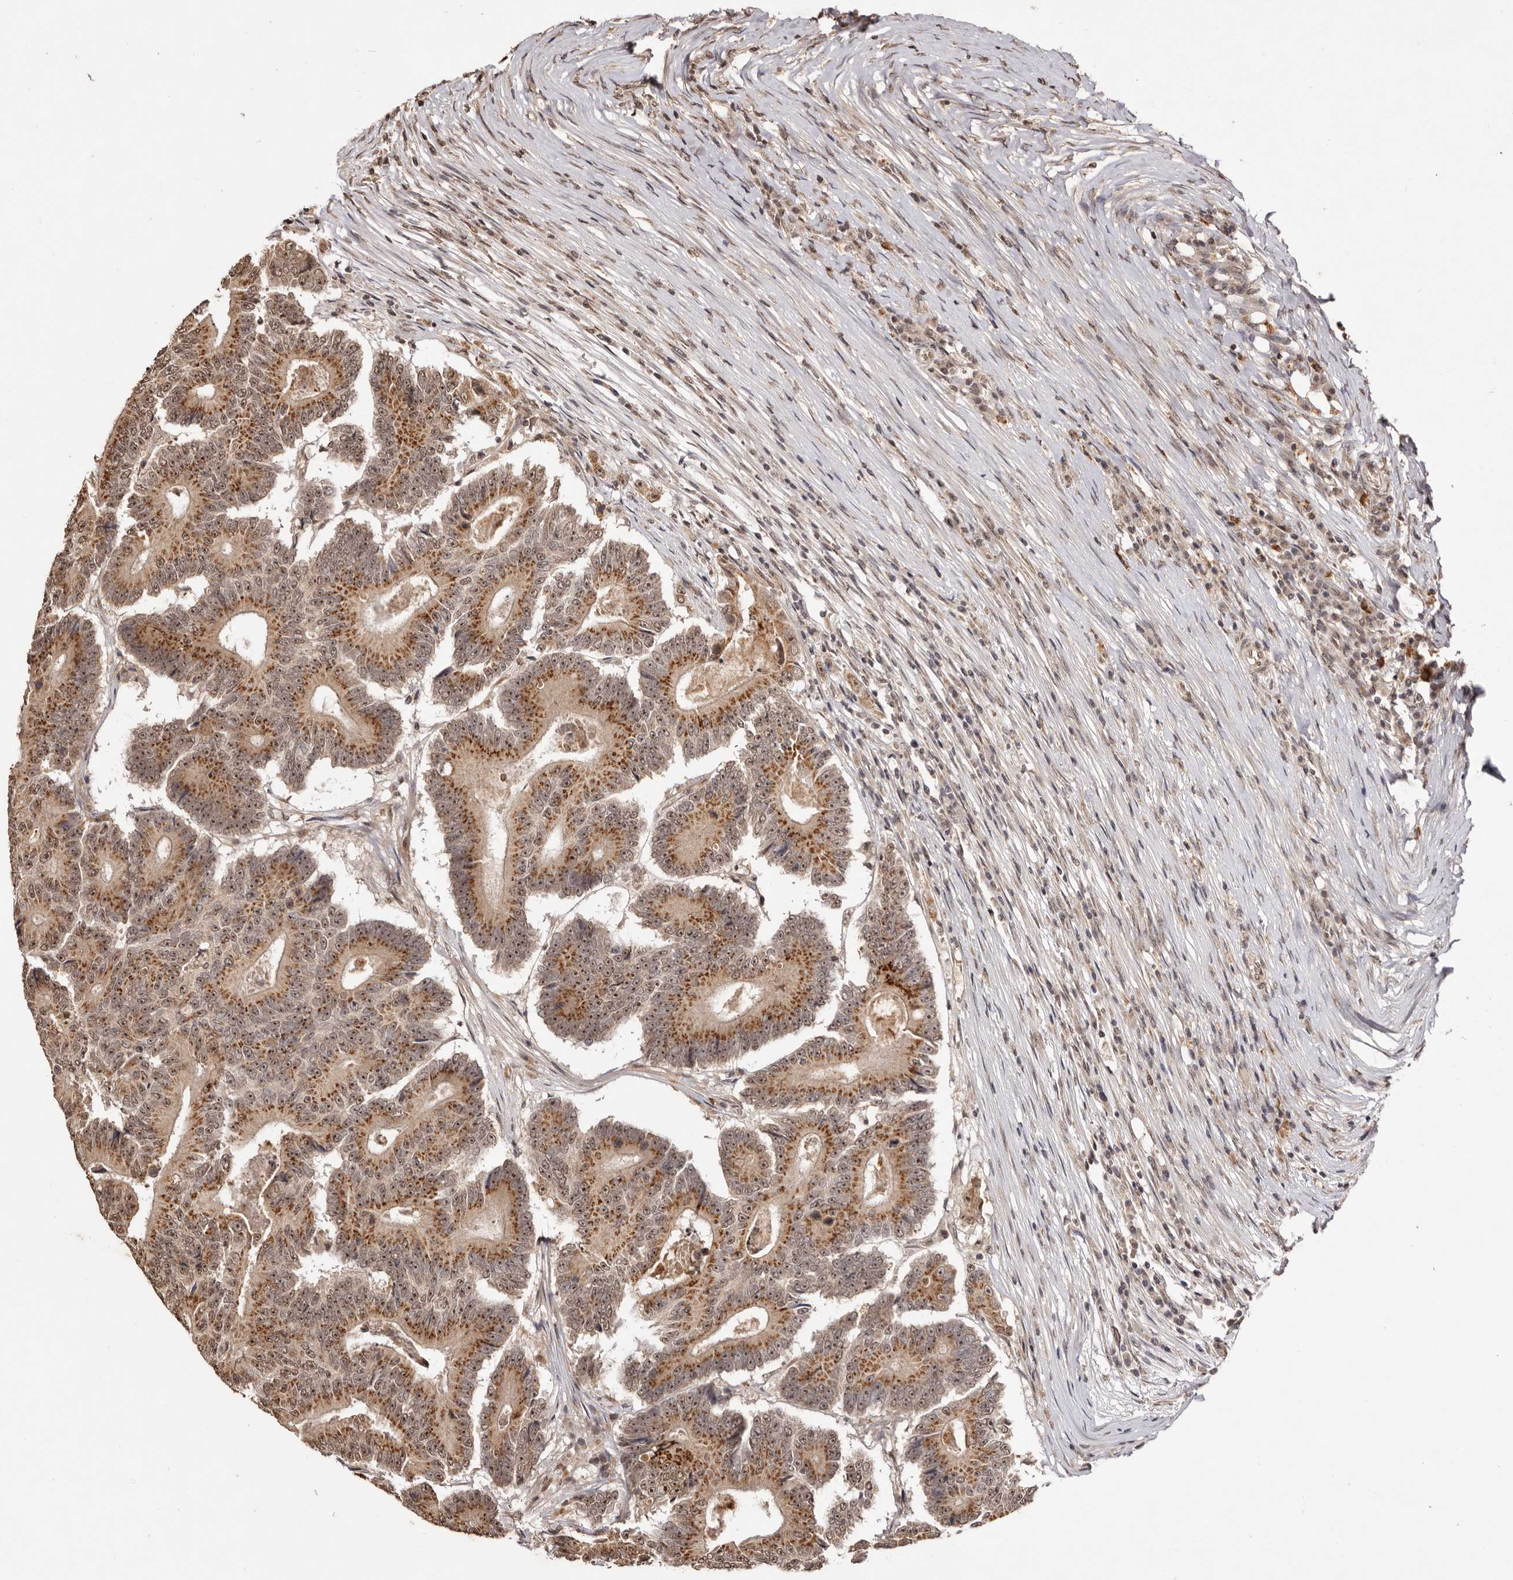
{"staining": {"intensity": "strong", "quantity": ">75%", "location": "cytoplasmic/membranous,nuclear"}, "tissue": "colorectal cancer", "cell_type": "Tumor cells", "image_type": "cancer", "snomed": [{"axis": "morphology", "description": "Adenocarcinoma, NOS"}, {"axis": "topography", "description": "Colon"}], "caption": "A brown stain labels strong cytoplasmic/membranous and nuclear expression of a protein in colorectal adenocarcinoma tumor cells.", "gene": "NOTCH1", "patient": {"sex": "male", "age": 83}}